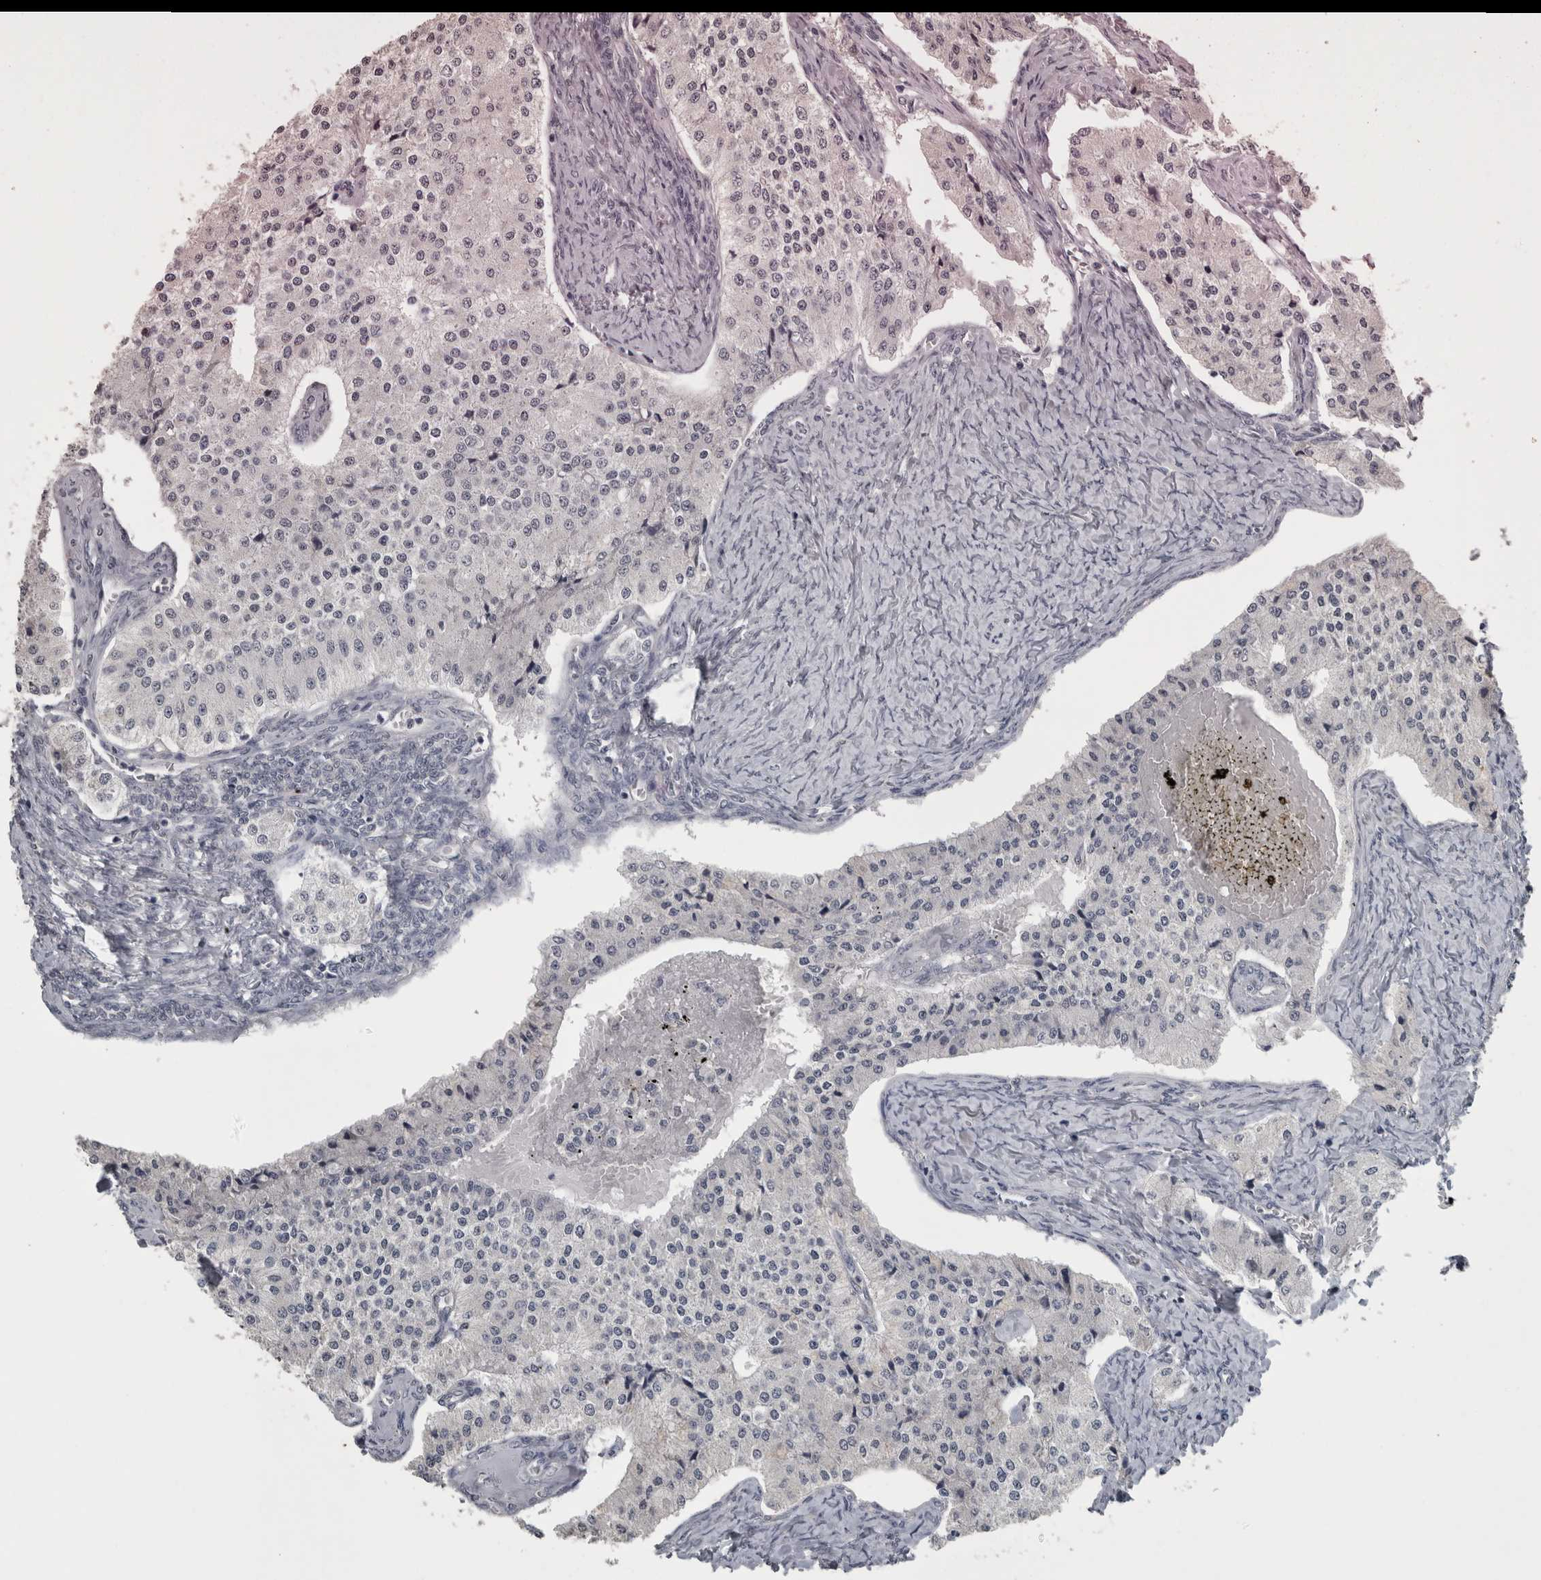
{"staining": {"intensity": "negative", "quantity": "none", "location": "none"}, "tissue": "carcinoid", "cell_type": "Tumor cells", "image_type": "cancer", "snomed": [{"axis": "morphology", "description": "Carcinoid, malignant, NOS"}, {"axis": "topography", "description": "Colon"}], "caption": "Immunohistochemistry image of human malignant carcinoid stained for a protein (brown), which shows no staining in tumor cells.", "gene": "PIK3AP1", "patient": {"sex": "female", "age": 52}}